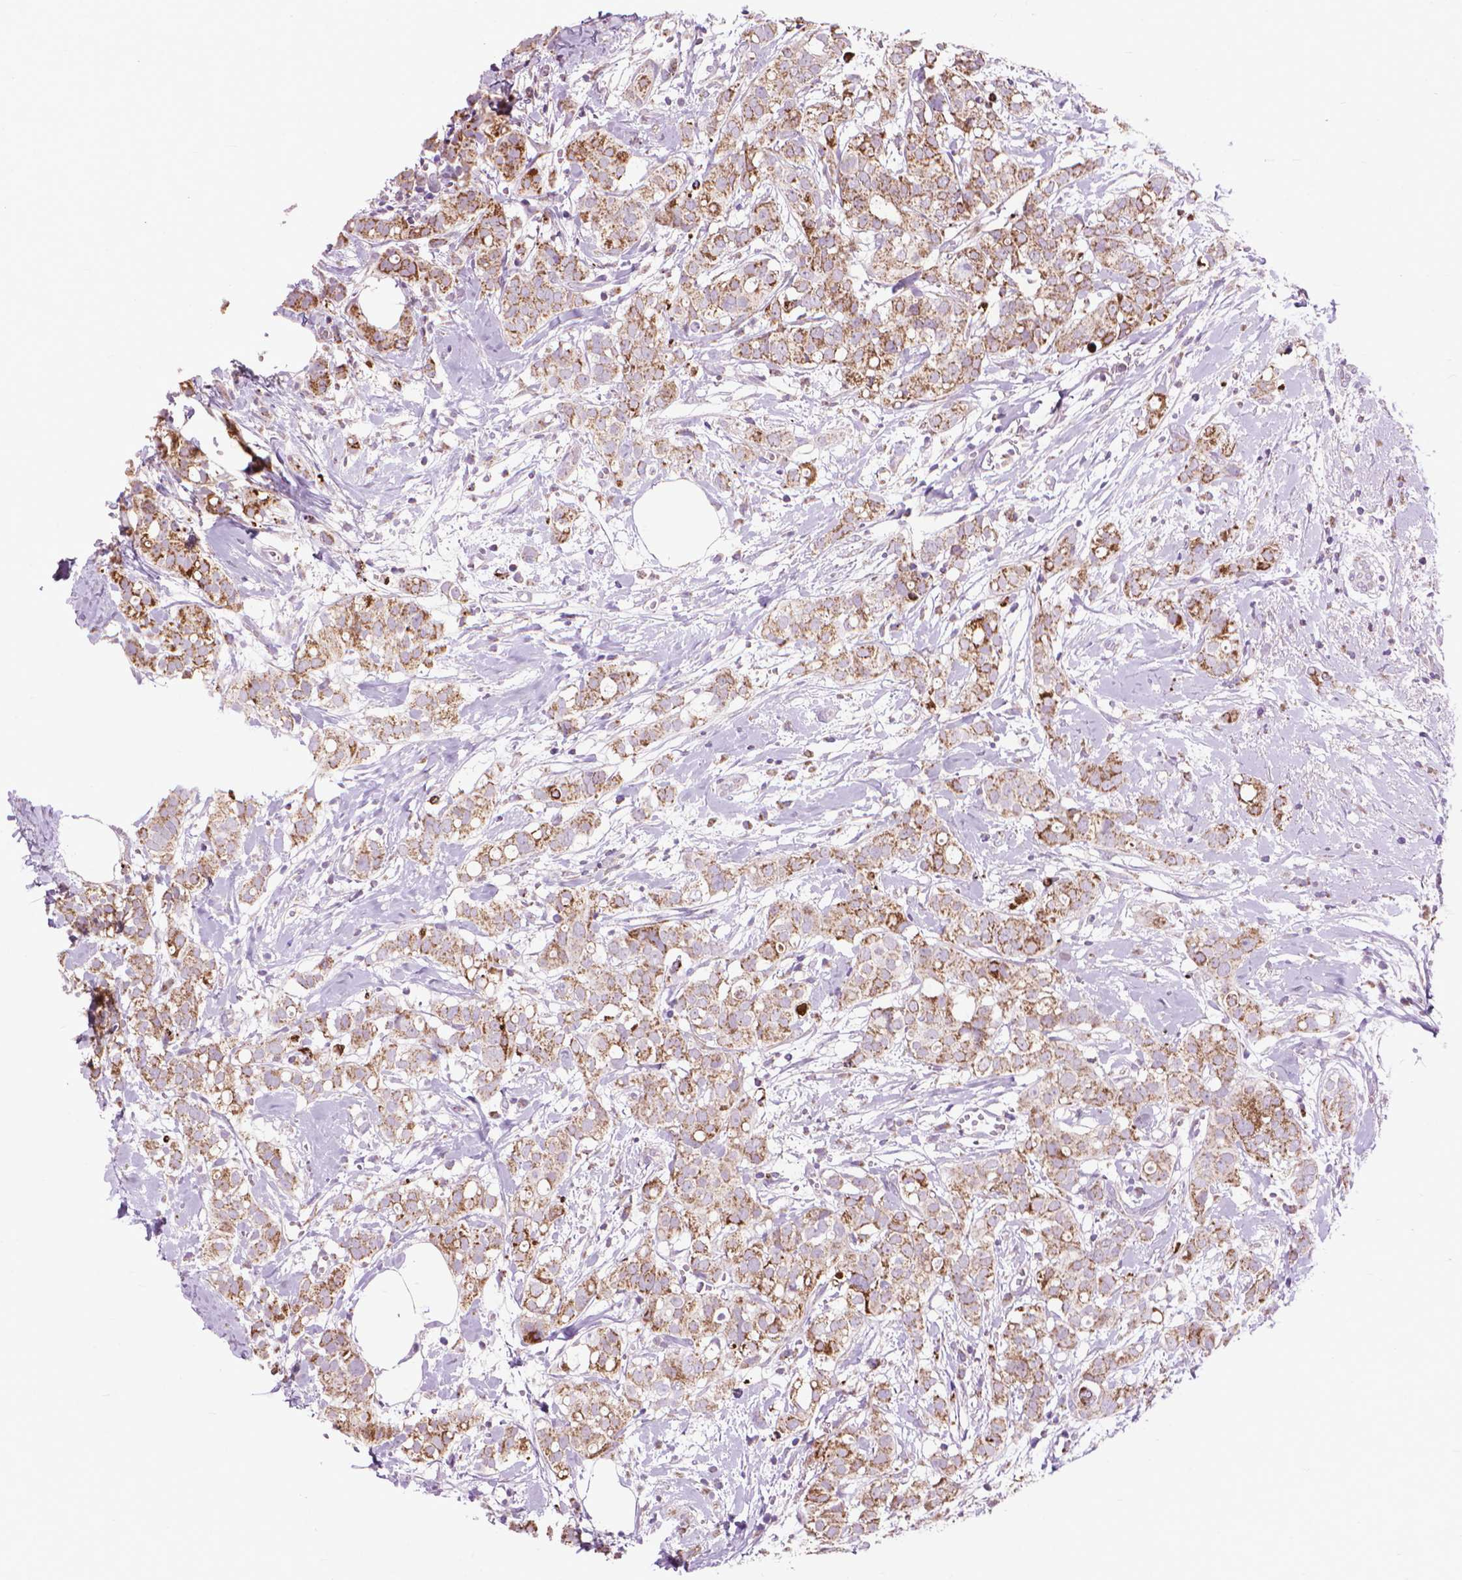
{"staining": {"intensity": "strong", "quantity": ">75%", "location": "cytoplasmic/membranous"}, "tissue": "breast cancer", "cell_type": "Tumor cells", "image_type": "cancer", "snomed": [{"axis": "morphology", "description": "Duct carcinoma"}, {"axis": "topography", "description": "Breast"}], "caption": "Tumor cells reveal high levels of strong cytoplasmic/membranous expression in about >75% of cells in human breast cancer (invasive ductal carcinoma).", "gene": "VDAC1", "patient": {"sex": "female", "age": 40}}